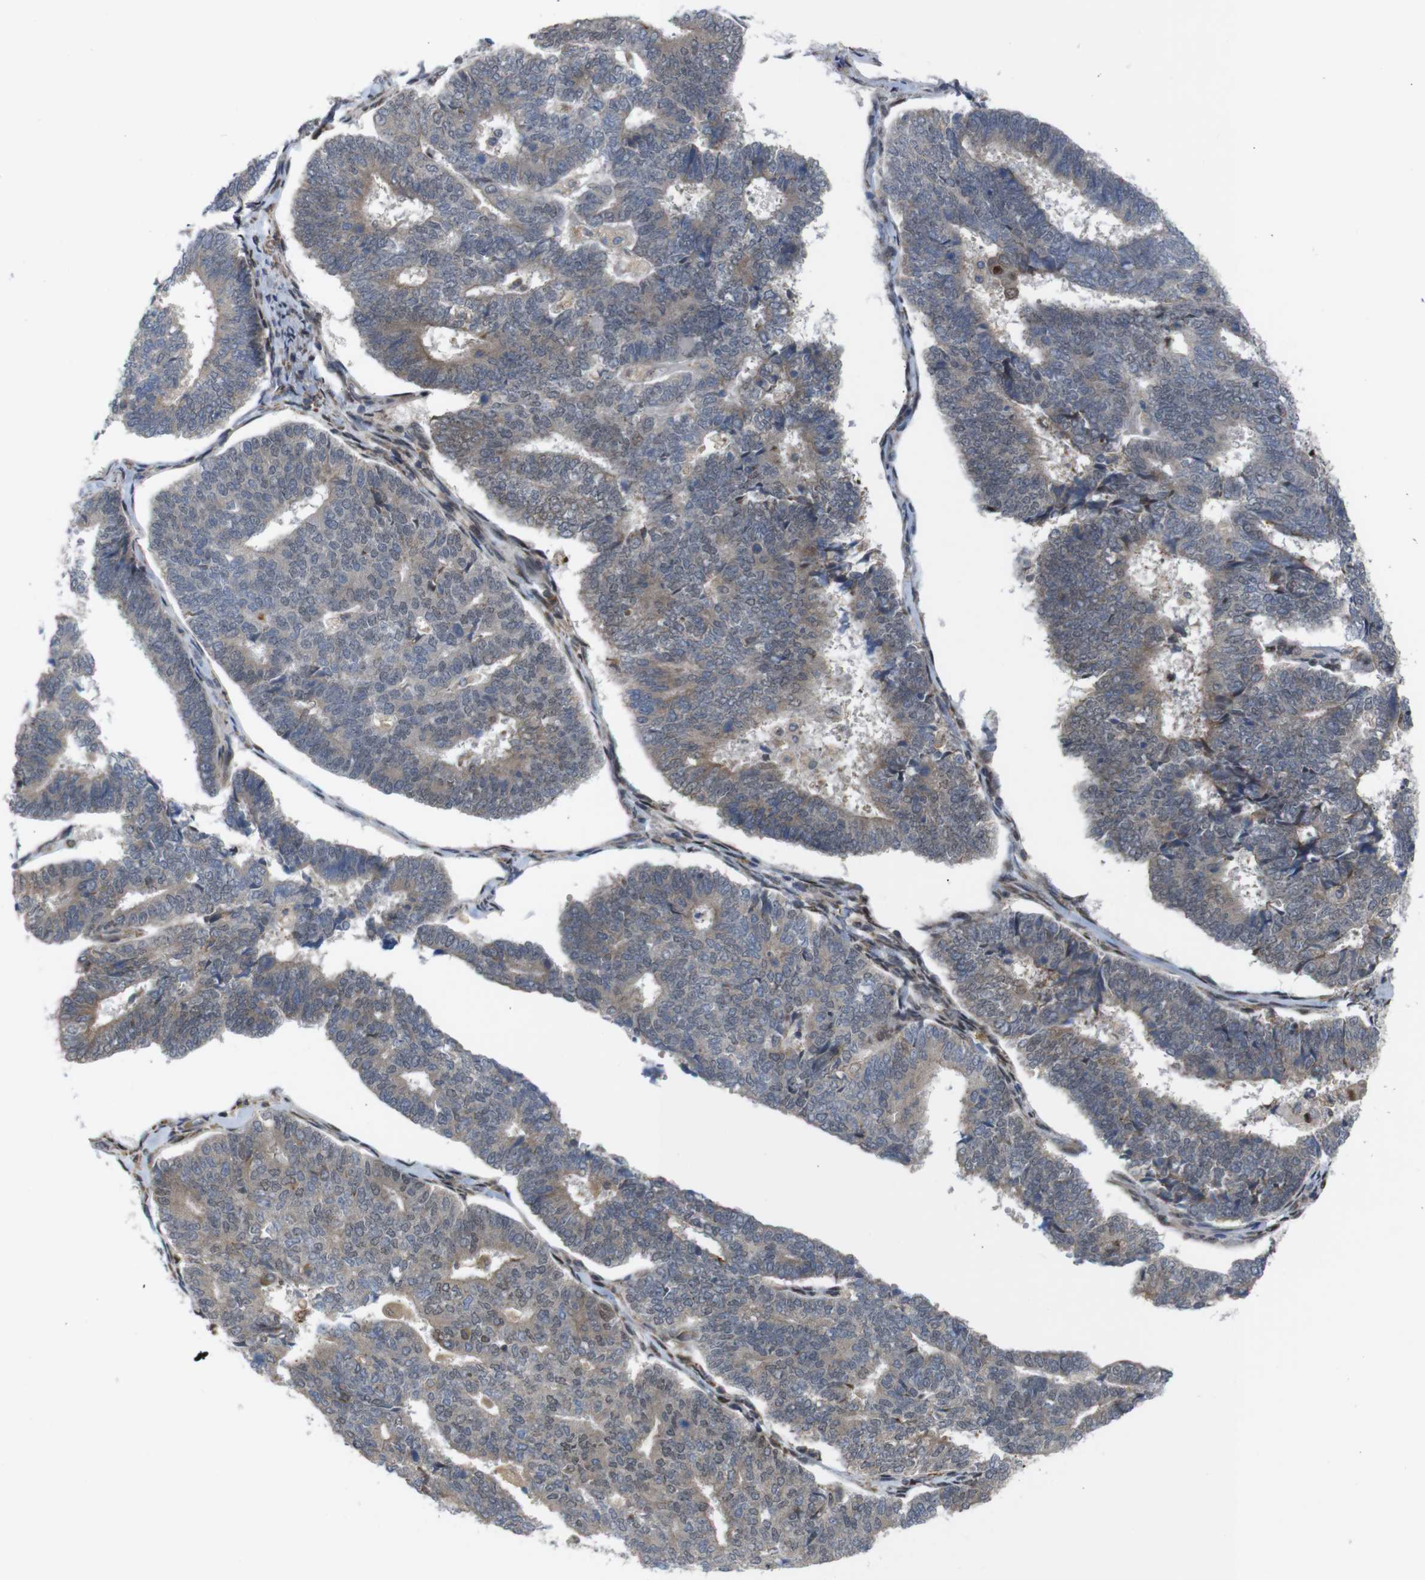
{"staining": {"intensity": "weak", "quantity": ">75%", "location": "cytoplasmic/membranous"}, "tissue": "endometrial cancer", "cell_type": "Tumor cells", "image_type": "cancer", "snomed": [{"axis": "morphology", "description": "Adenocarcinoma, NOS"}, {"axis": "topography", "description": "Endometrium"}], "caption": "Weak cytoplasmic/membranous protein staining is seen in about >75% of tumor cells in endometrial cancer.", "gene": "PTPN1", "patient": {"sex": "female", "age": 70}}